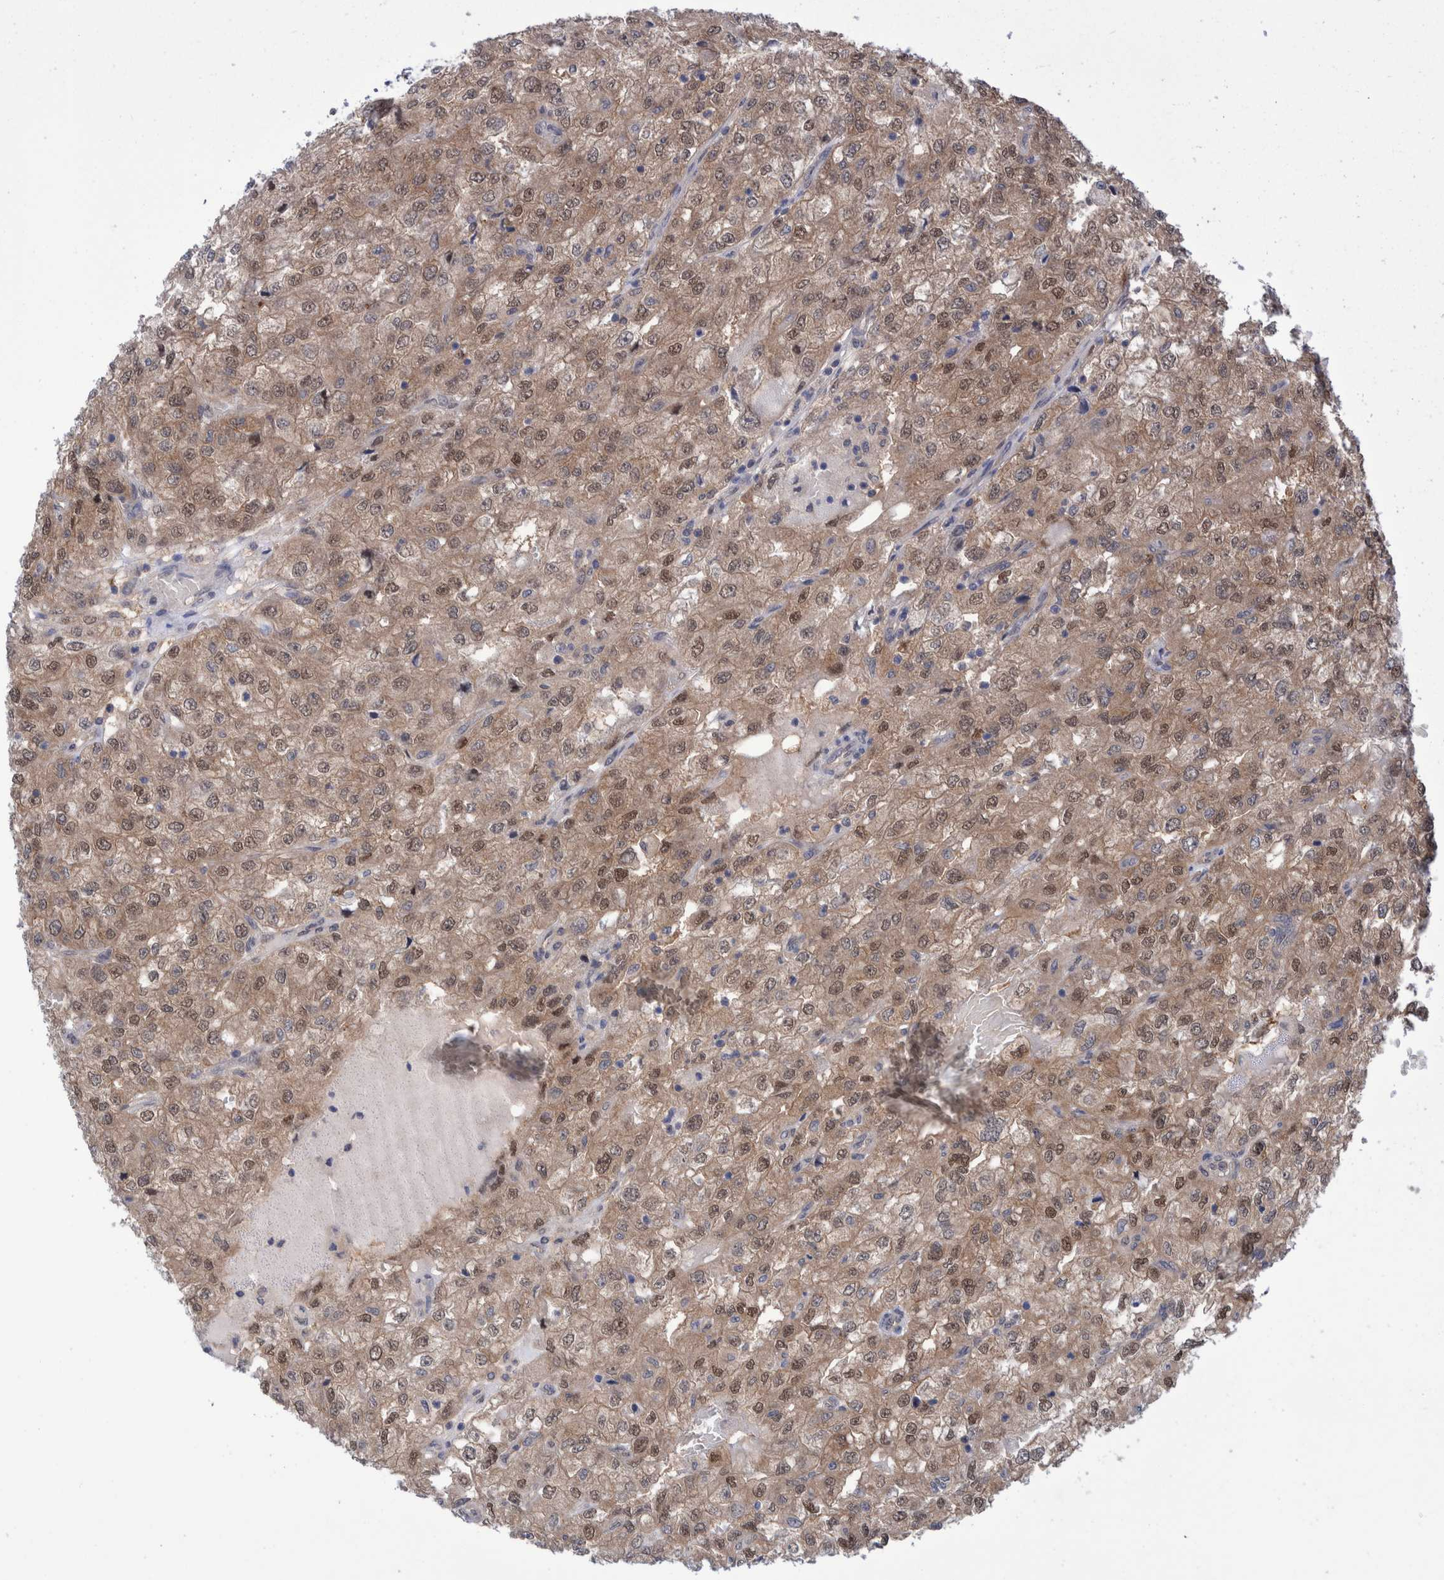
{"staining": {"intensity": "moderate", "quantity": ">75%", "location": "cytoplasmic/membranous,nuclear"}, "tissue": "renal cancer", "cell_type": "Tumor cells", "image_type": "cancer", "snomed": [{"axis": "morphology", "description": "Adenocarcinoma, NOS"}, {"axis": "topography", "description": "Kidney"}], "caption": "Tumor cells demonstrate medium levels of moderate cytoplasmic/membranous and nuclear staining in about >75% of cells in renal cancer.", "gene": "PFAS", "patient": {"sex": "female", "age": 54}}